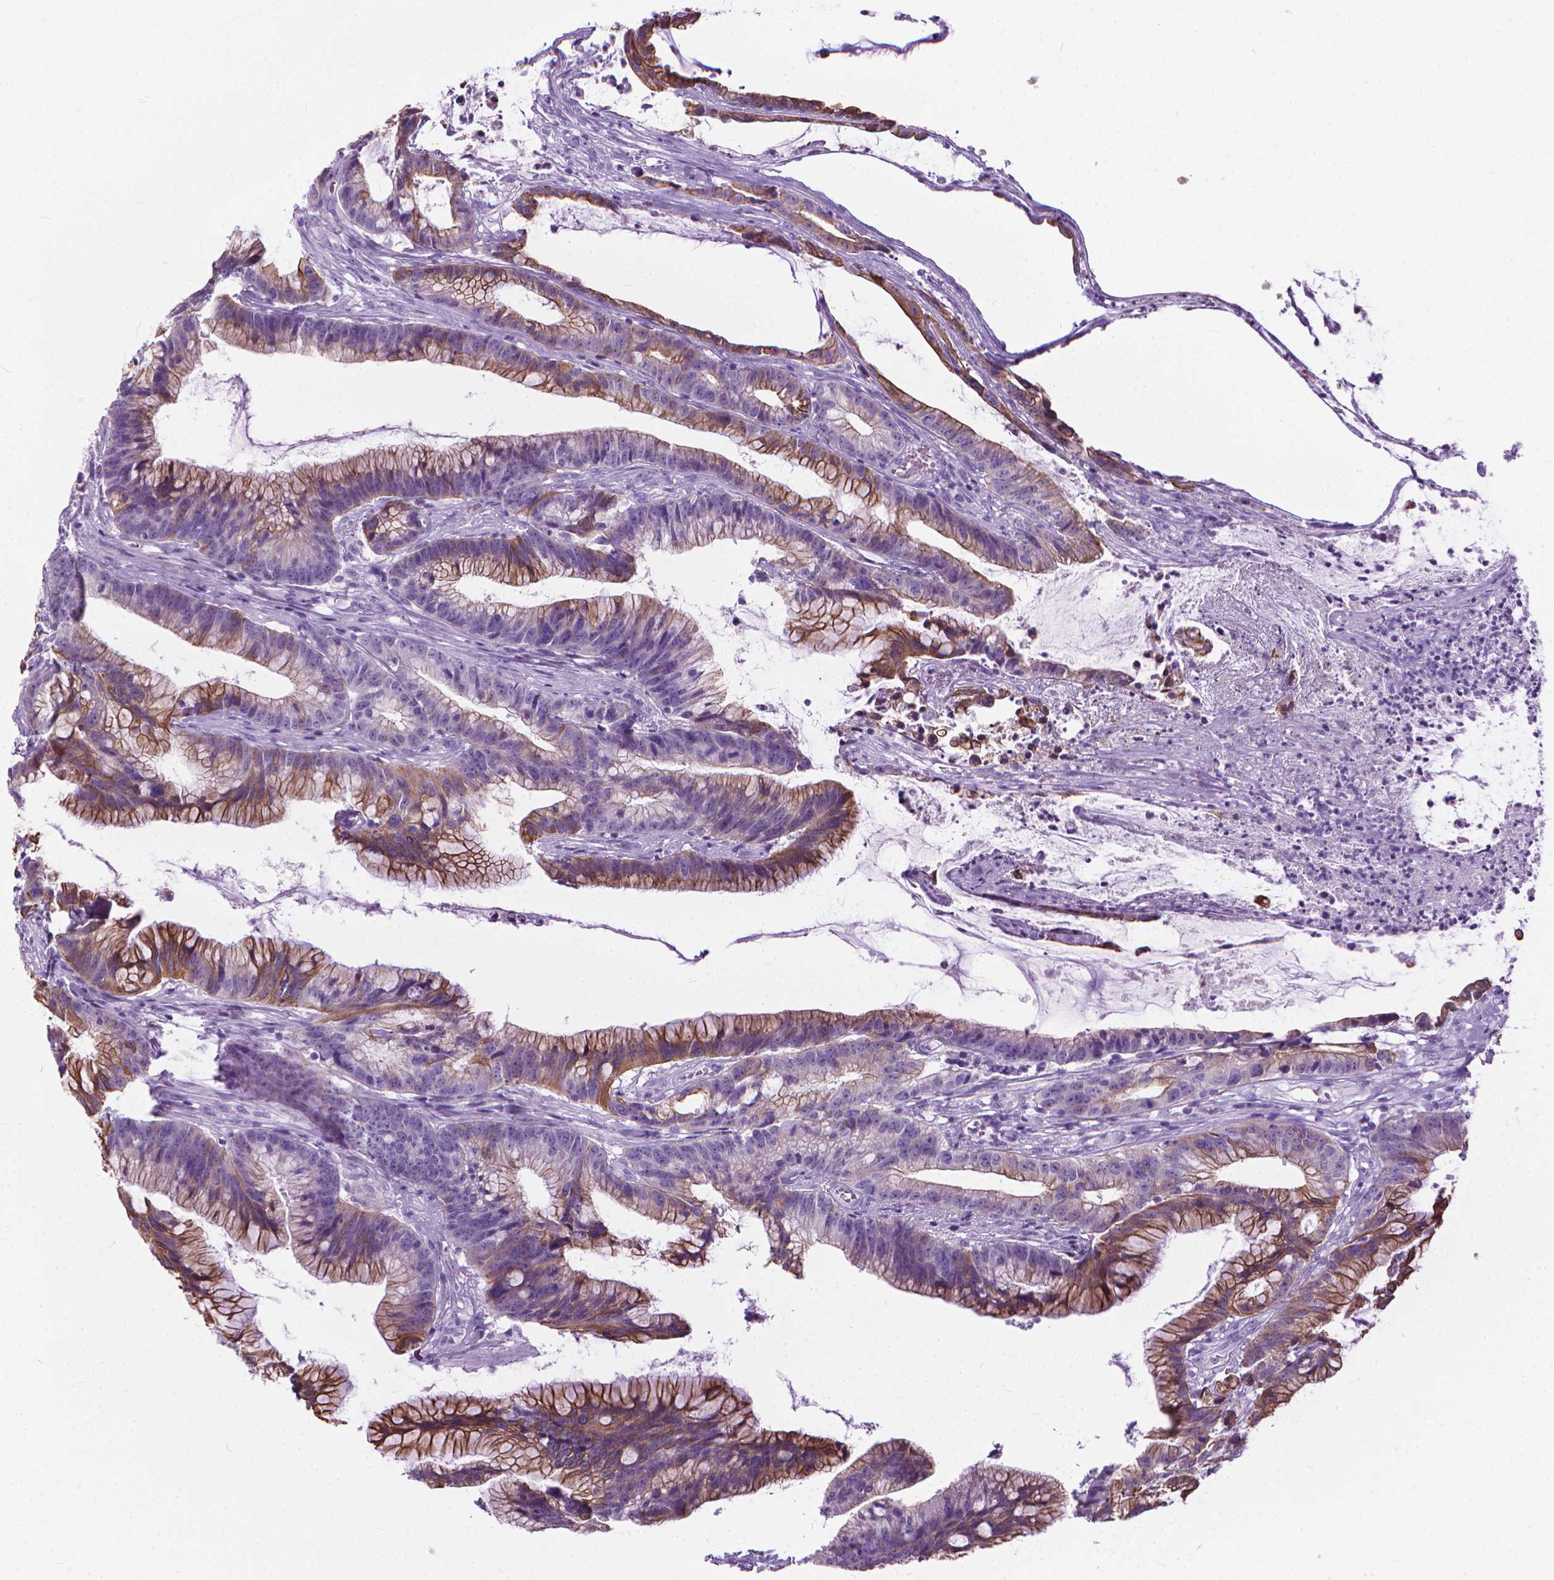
{"staining": {"intensity": "strong", "quantity": "25%-75%", "location": "cytoplasmic/membranous"}, "tissue": "colorectal cancer", "cell_type": "Tumor cells", "image_type": "cancer", "snomed": [{"axis": "morphology", "description": "Adenocarcinoma, NOS"}, {"axis": "topography", "description": "Colon"}], "caption": "A brown stain labels strong cytoplasmic/membranous expression of a protein in human colorectal adenocarcinoma tumor cells. (DAB (3,3'-diaminobenzidine) IHC, brown staining for protein, blue staining for nuclei).", "gene": "HTR2B", "patient": {"sex": "female", "age": 78}}